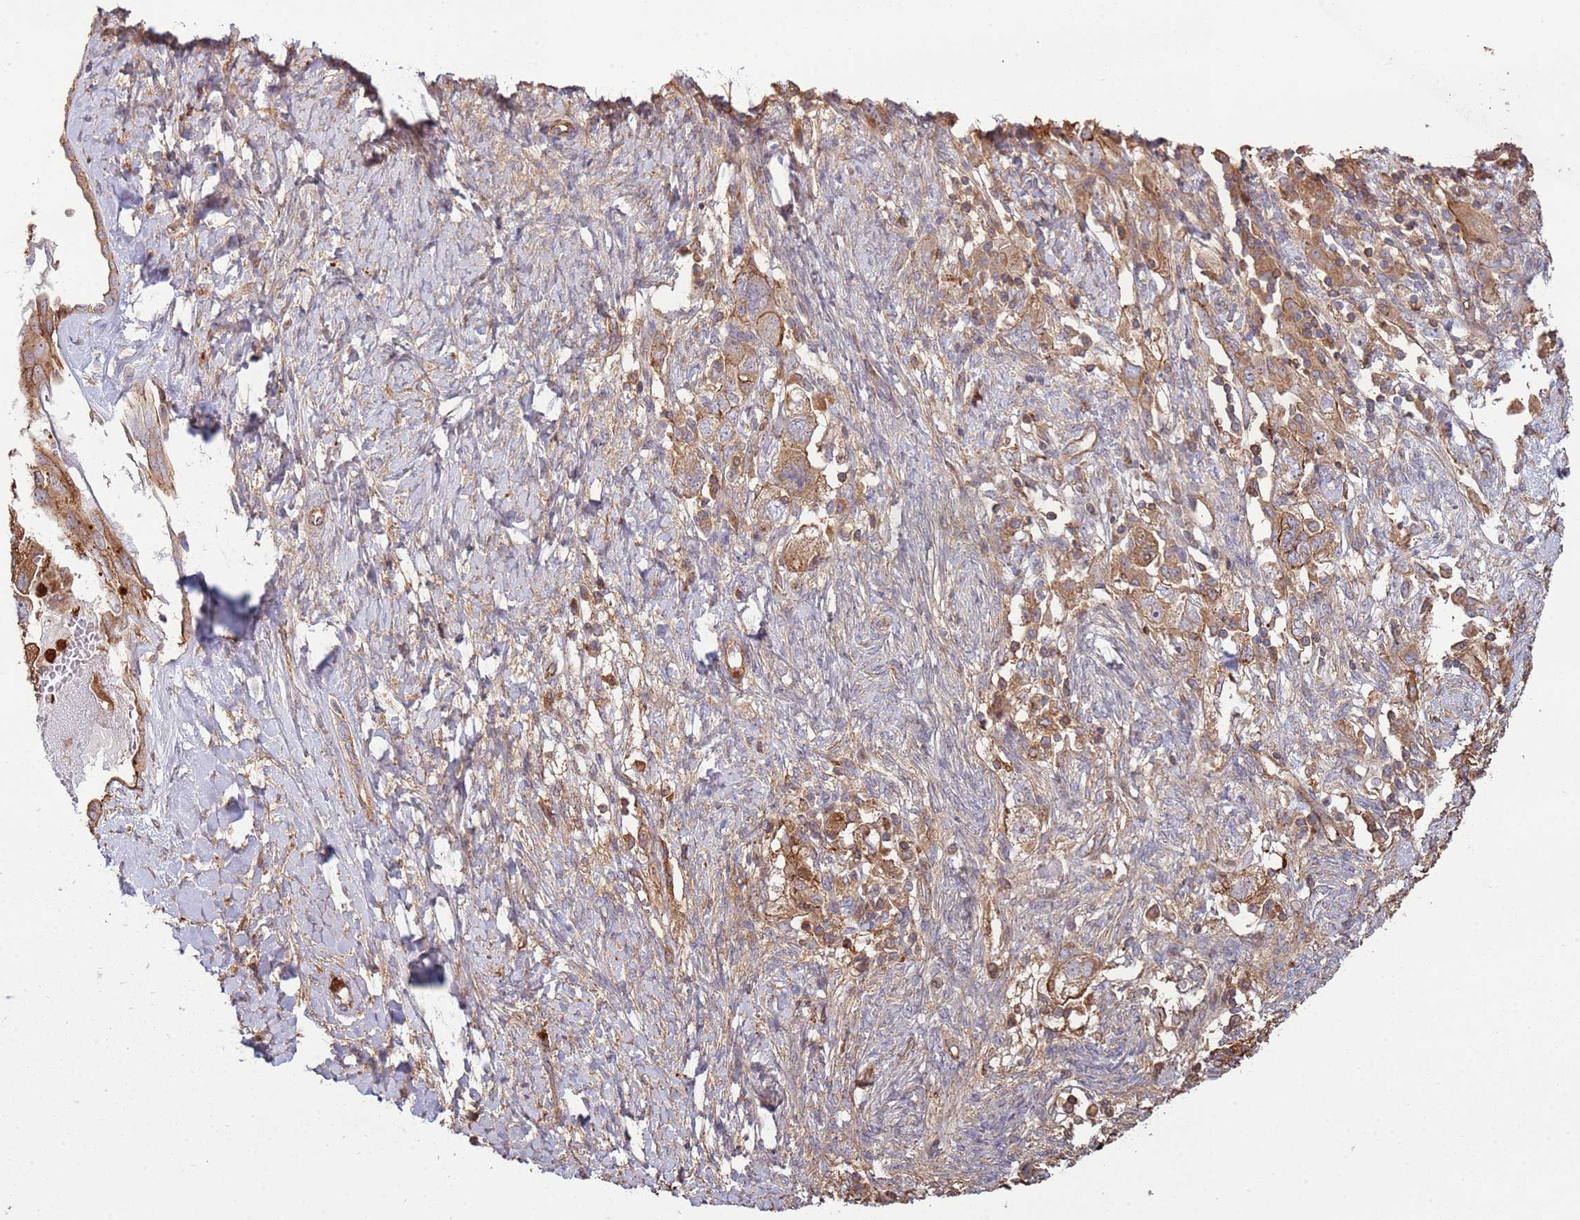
{"staining": {"intensity": "strong", "quantity": ">75%", "location": "cytoplasmic/membranous"}, "tissue": "ovarian cancer", "cell_type": "Tumor cells", "image_type": "cancer", "snomed": [{"axis": "morphology", "description": "Carcinoma, NOS"}, {"axis": "morphology", "description": "Cystadenocarcinoma, serous, NOS"}, {"axis": "topography", "description": "Ovary"}], "caption": "Tumor cells display high levels of strong cytoplasmic/membranous positivity in about >75% of cells in human ovarian carcinoma. (Brightfield microscopy of DAB IHC at high magnification).", "gene": "NDUFAF4", "patient": {"sex": "female", "age": 69}}